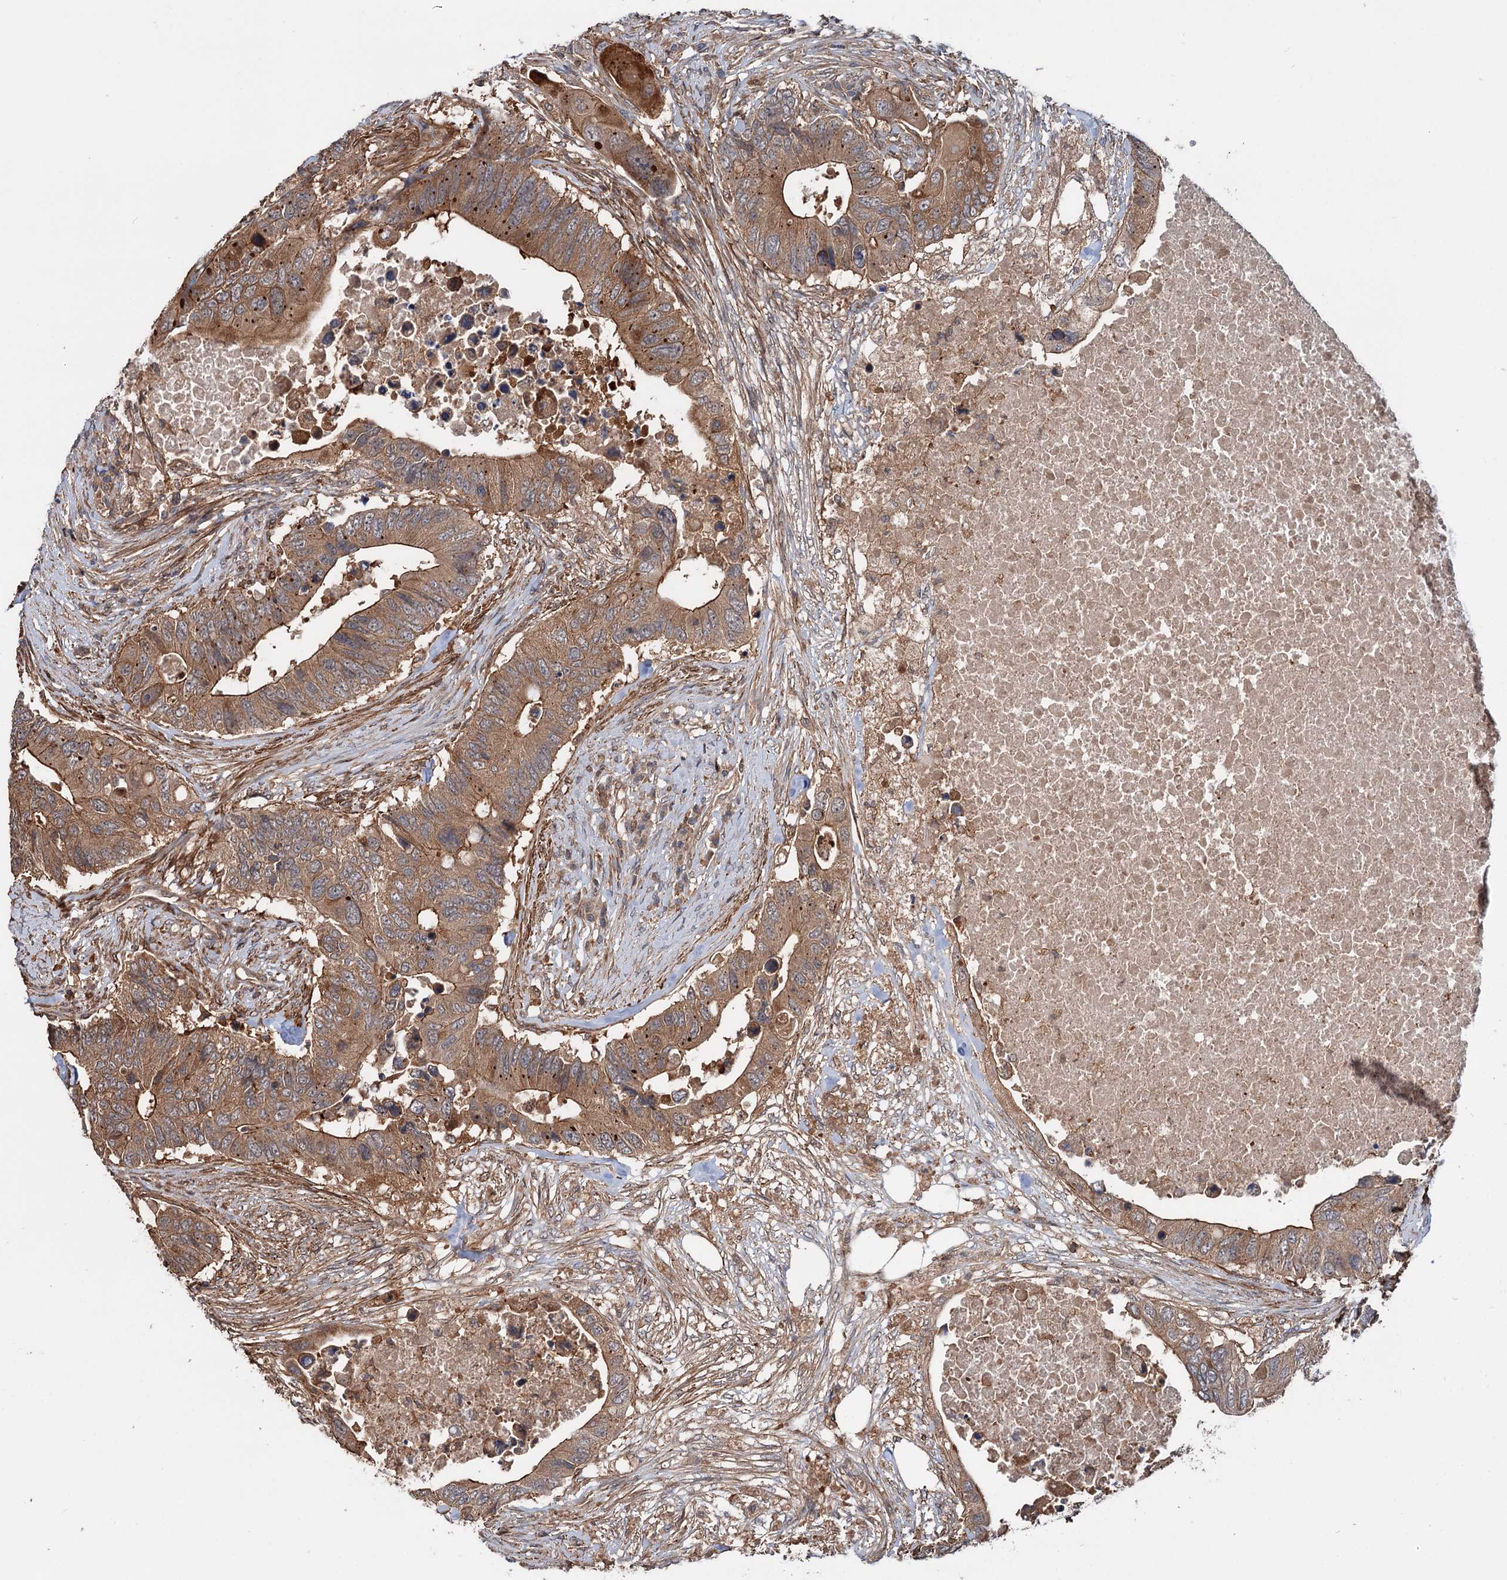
{"staining": {"intensity": "moderate", "quantity": ">75%", "location": "cytoplasmic/membranous"}, "tissue": "colorectal cancer", "cell_type": "Tumor cells", "image_type": "cancer", "snomed": [{"axis": "morphology", "description": "Adenocarcinoma, NOS"}, {"axis": "topography", "description": "Colon"}], "caption": "Human colorectal cancer (adenocarcinoma) stained with a protein marker demonstrates moderate staining in tumor cells.", "gene": "GRIP1", "patient": {"sex": "male", "age": 71}}